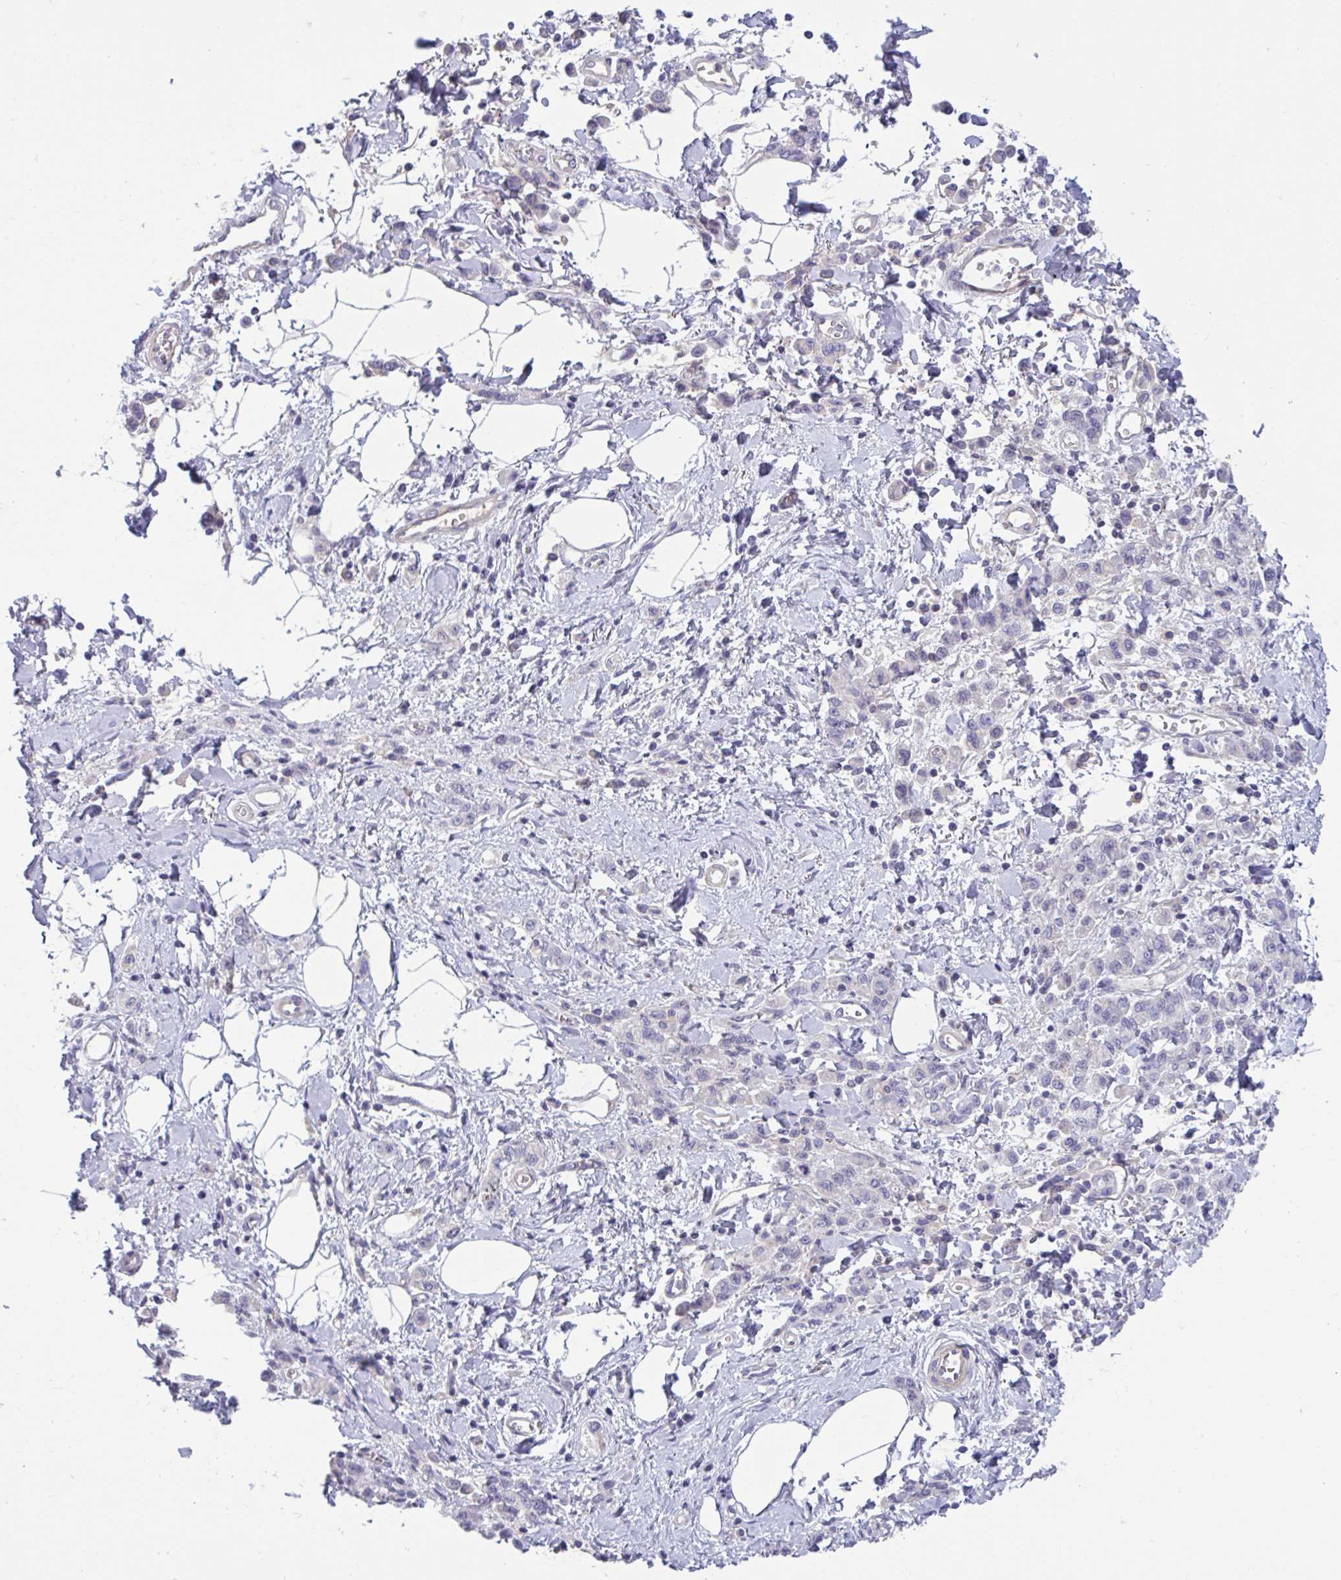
{"staining": {"intensity": "negative", "quantity": "none", "location": "none"}, "tissue": "stomach cancer", "cell_type": "Tumor cells", "image_type": "cancer", "snomed": [{"axis": "morphology", "description": "Adenocarcinoma, NOS"}, {"axis": "topography", "description": "Stomach"}], "caption": "This is an immunohistochemistry photomicrograph of stomach cancer (adenocarcinoma). There is no positivity in tumor cells.", "gene": "TTC7B", "patient": {"sex": "male", "age": 77}}